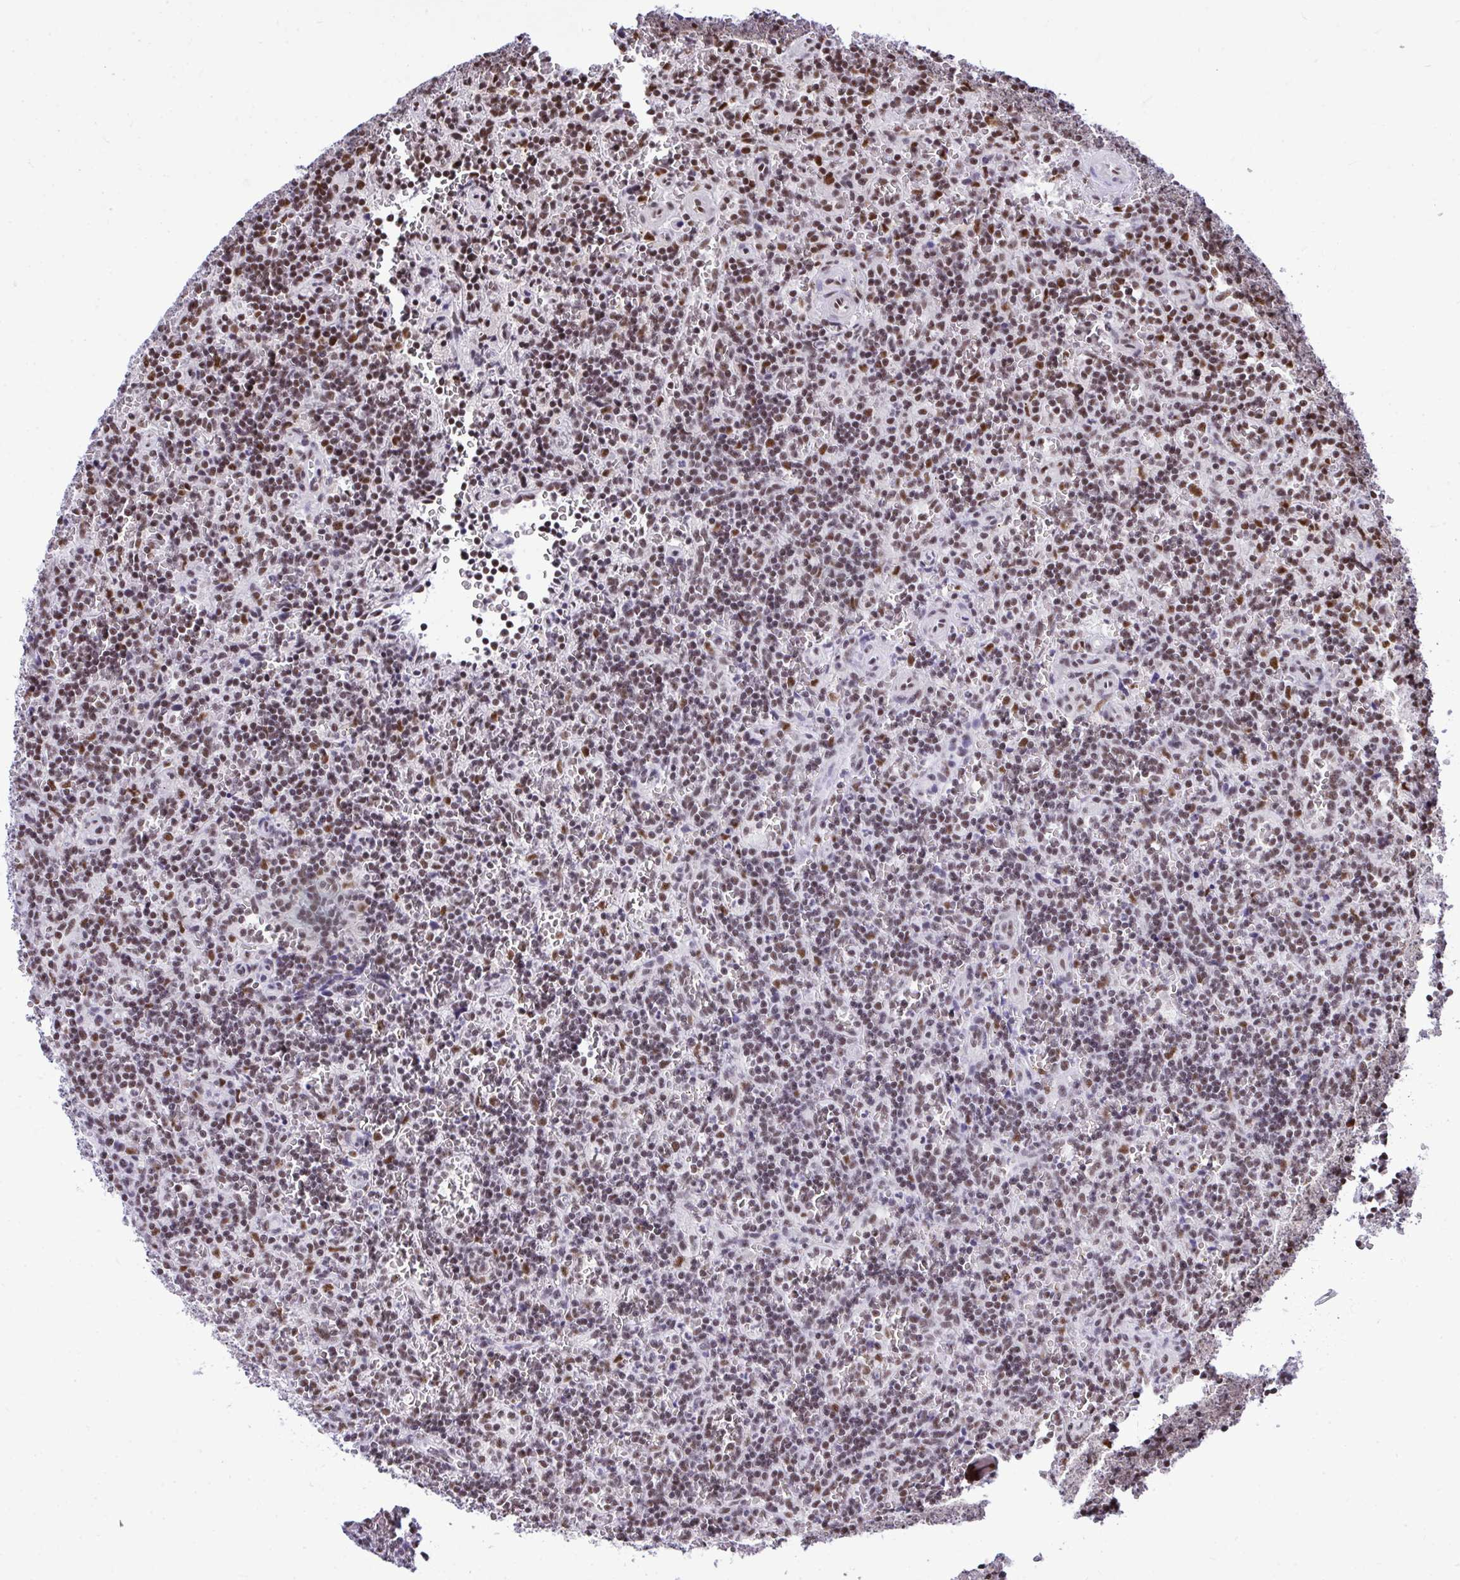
{"staining": {"intensity": "moderate", "quantity": ">75%", "location": "nuclear"}, "tissue": "lymphoma", "cell_type": "Tumor cells", "image_type": "cancer", "snomed": [{"axis": "morphology", "description": "Malignant lymphoma, non-Hodgkin's type, Low grade"}, {"axis": "topography", "description": "Spleen"}], "caption": "Protein staining reveals moderate nuclear positivity in about >75% of tumor cells in lymphoma. (DAB IHC, brown staining for protein, blue staining for nuclei).", "gene": "PRPF19", "patient": {"sex": "male", "age": 73}}